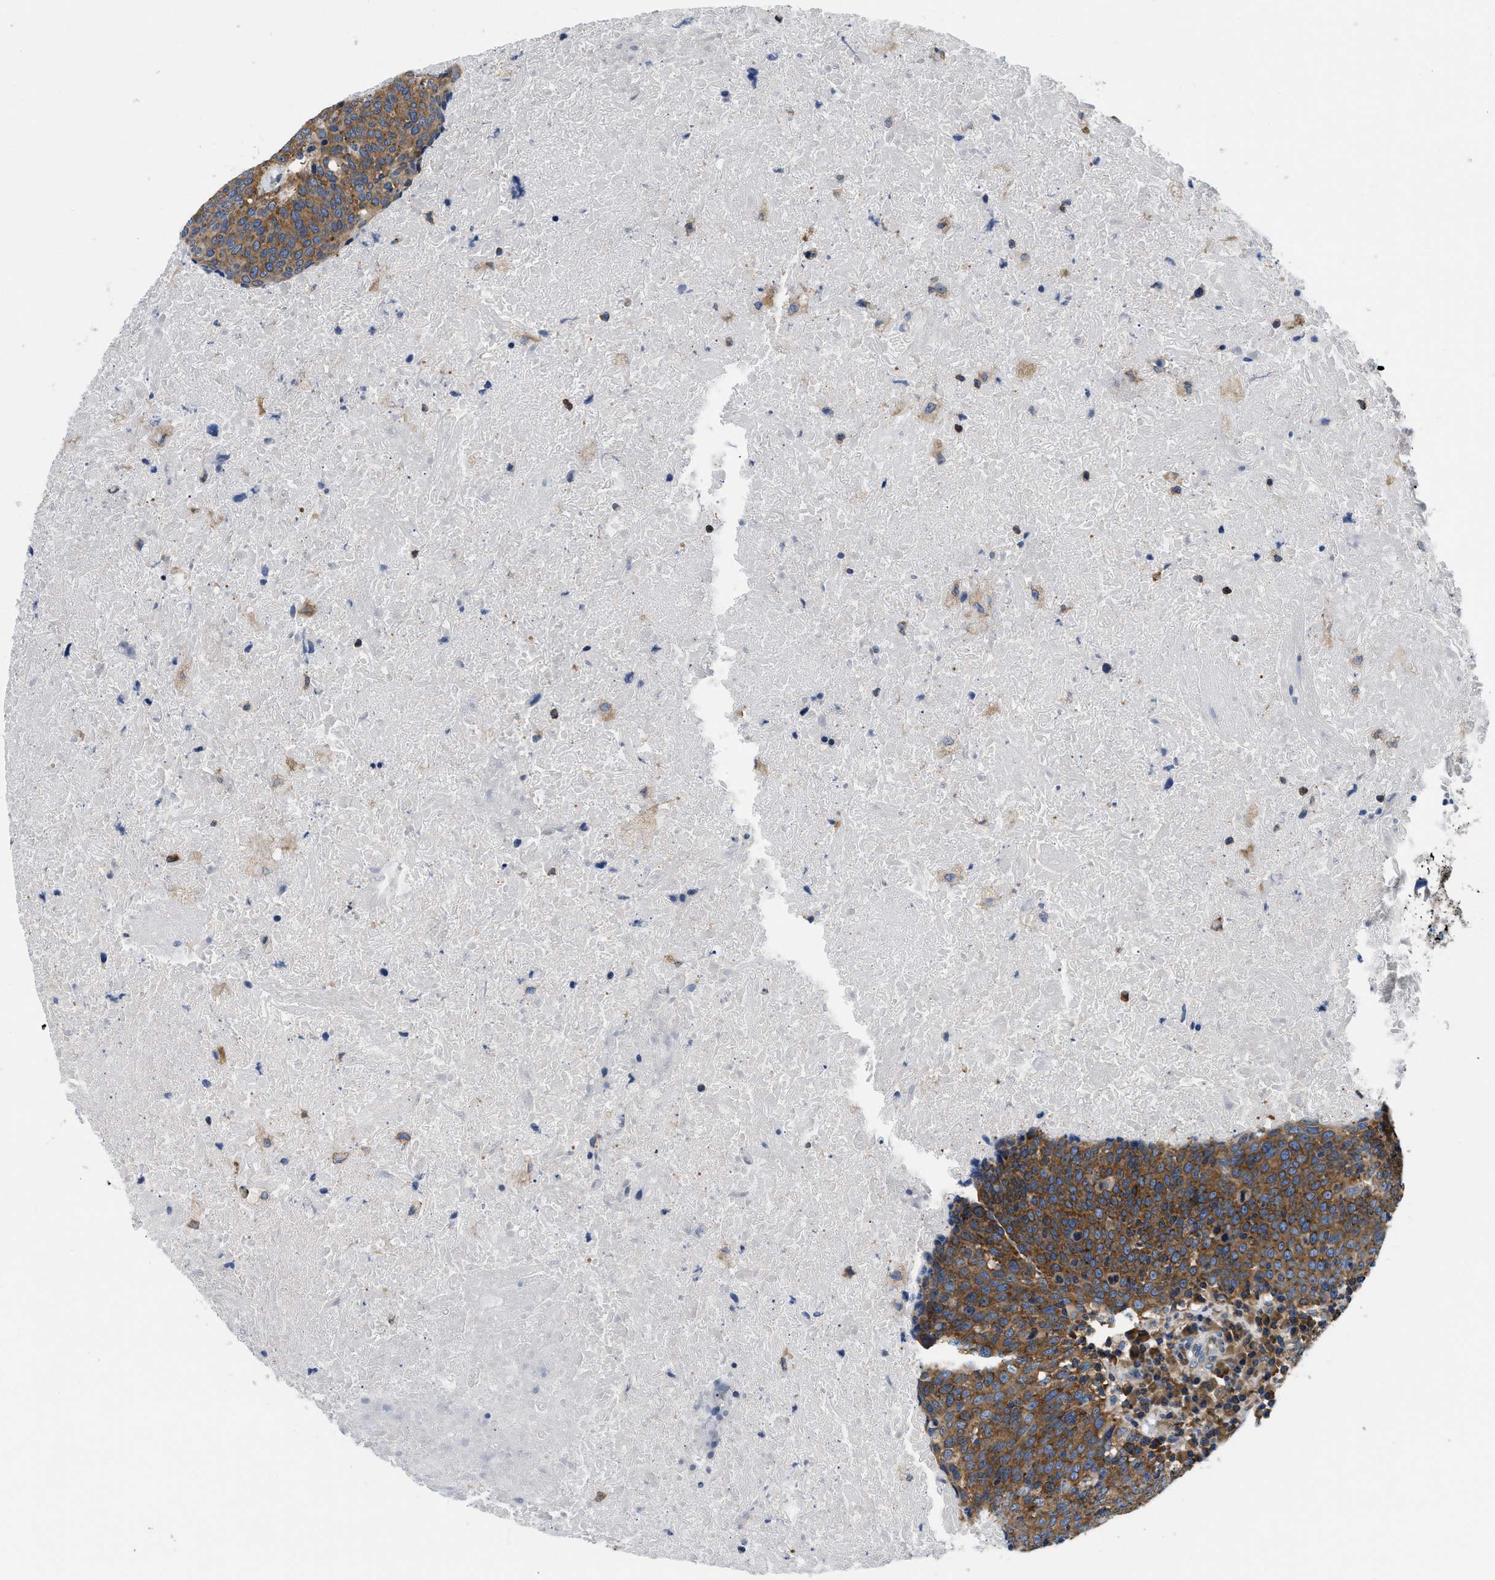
{"staining": {"intensity": "strong", "quantity": ">75%", "location": "cytoplasmic/membranous"}, "tissue": "head and neck cancer", "cell_type": "Tumor cells", "image_type": "cancer", "snomed": [{"axis": "morphology", "description": "Squamous cell carcinoma, NOS"}, {"axis": "morphology", "description": "Squamous cell carcinoma, metastatic, NOS"}, {"axis": "topography", "description": "Lymph node"}, {"axis": "topography", "description": "Head-Neck"}], "caption": "Immunohistochemistry (IHC) micrograph of neoplastic tissue: head and neck cancer stained using immunohistochemistry (IHC) shows high levels of strong protein expression localized specifically in the cytoplasmic/membranous of tumor cells, appearing as a cytoplasmic/membranous brown color.", "gene": "ABCF1", "patient": {"sex": "male", "age": 62}}